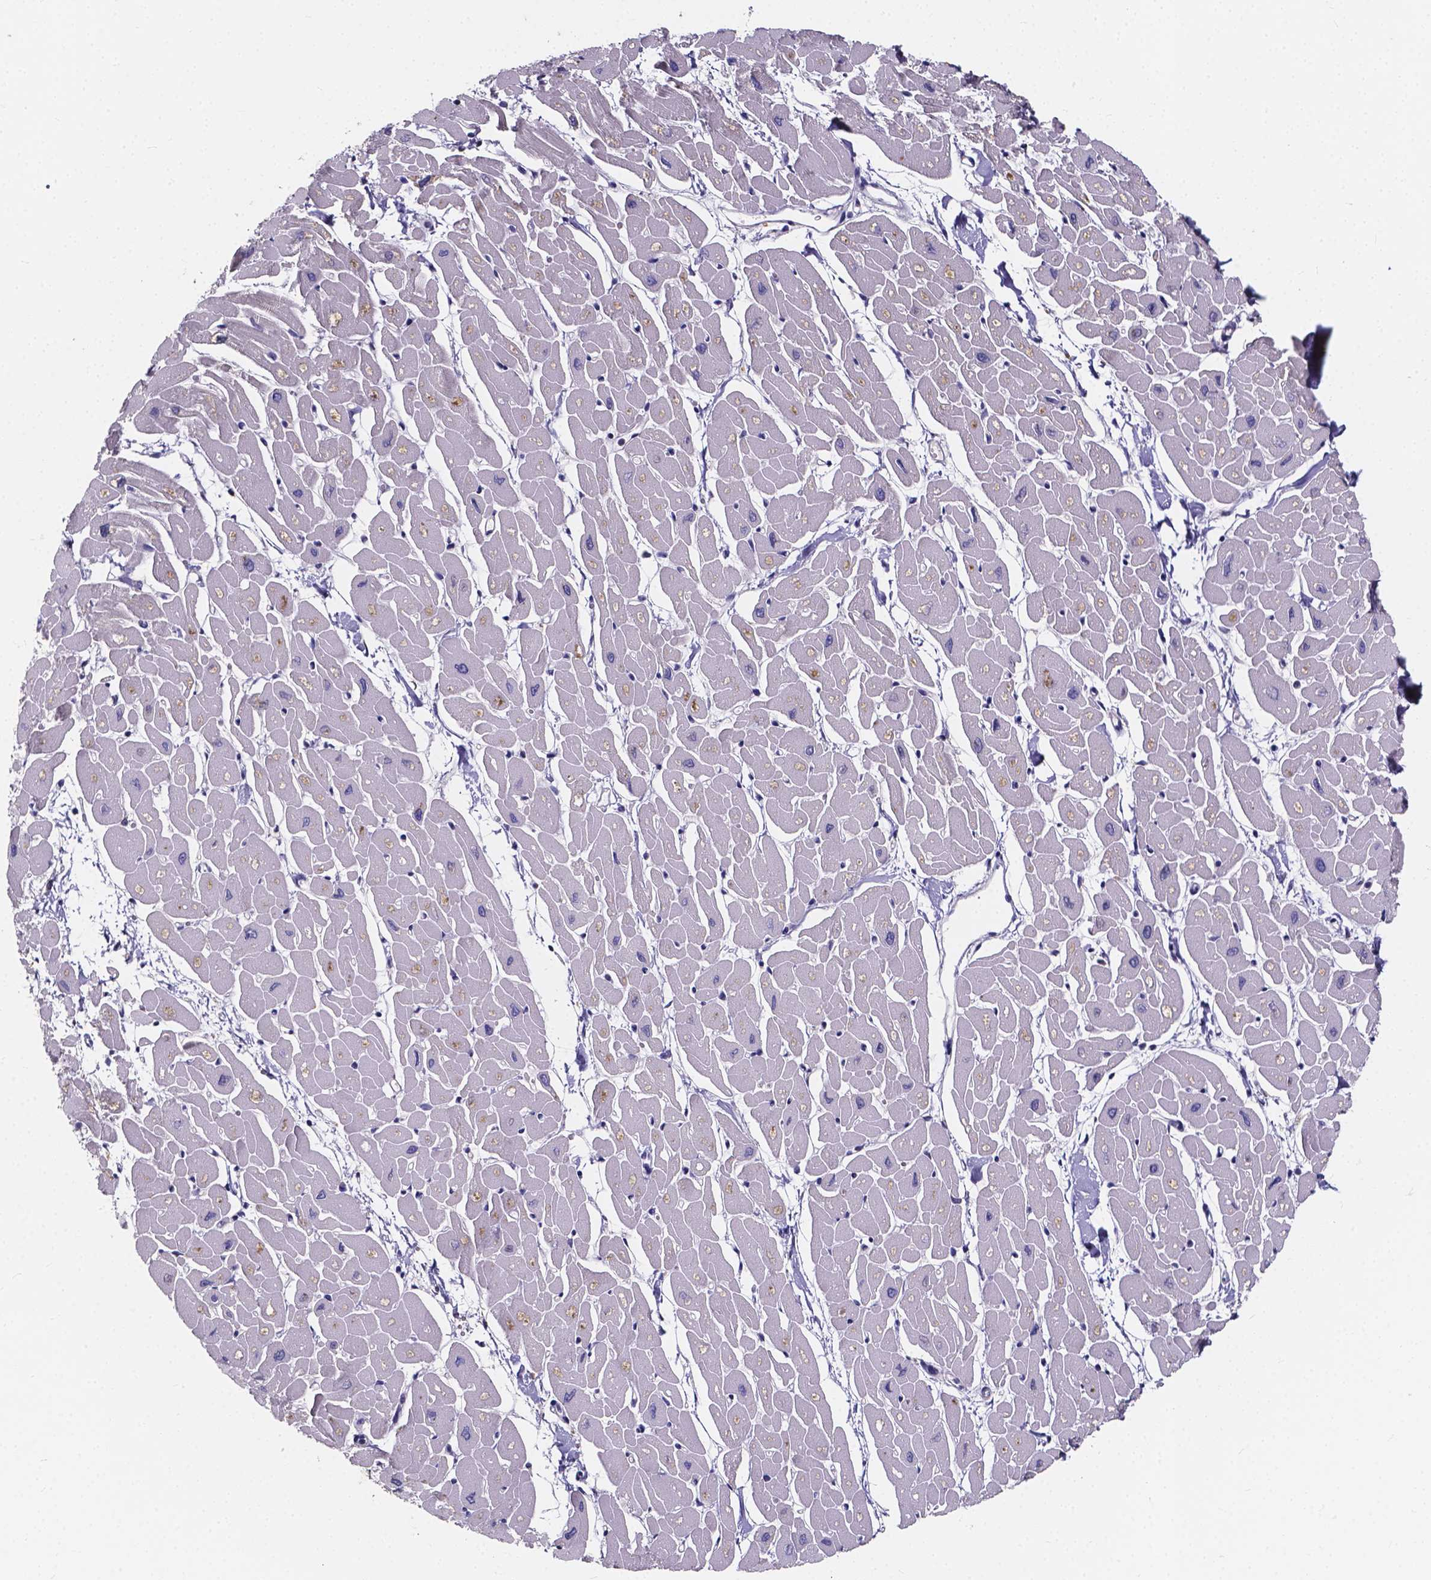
{"staining": {"intensity": "negative", "quantity": "none", "location": "none"}, "tissue": "heart muscle", "cell_type": "Cardiomyocytes", "image_type": "normal", "snomed": [{"axis": "morphology", "description": "Normal tissue, NOS"}, {"axis": "topography", "description": "Heart"}], "caption": "The micrograph displays no significant expression in cardiomyocytes of heart muscle. (DAB immunohistochemistry visualized using brightfield microscopy, high magnification).", "gene": "SPOCD1", "patient": {"sex": "male", "age": 57}}